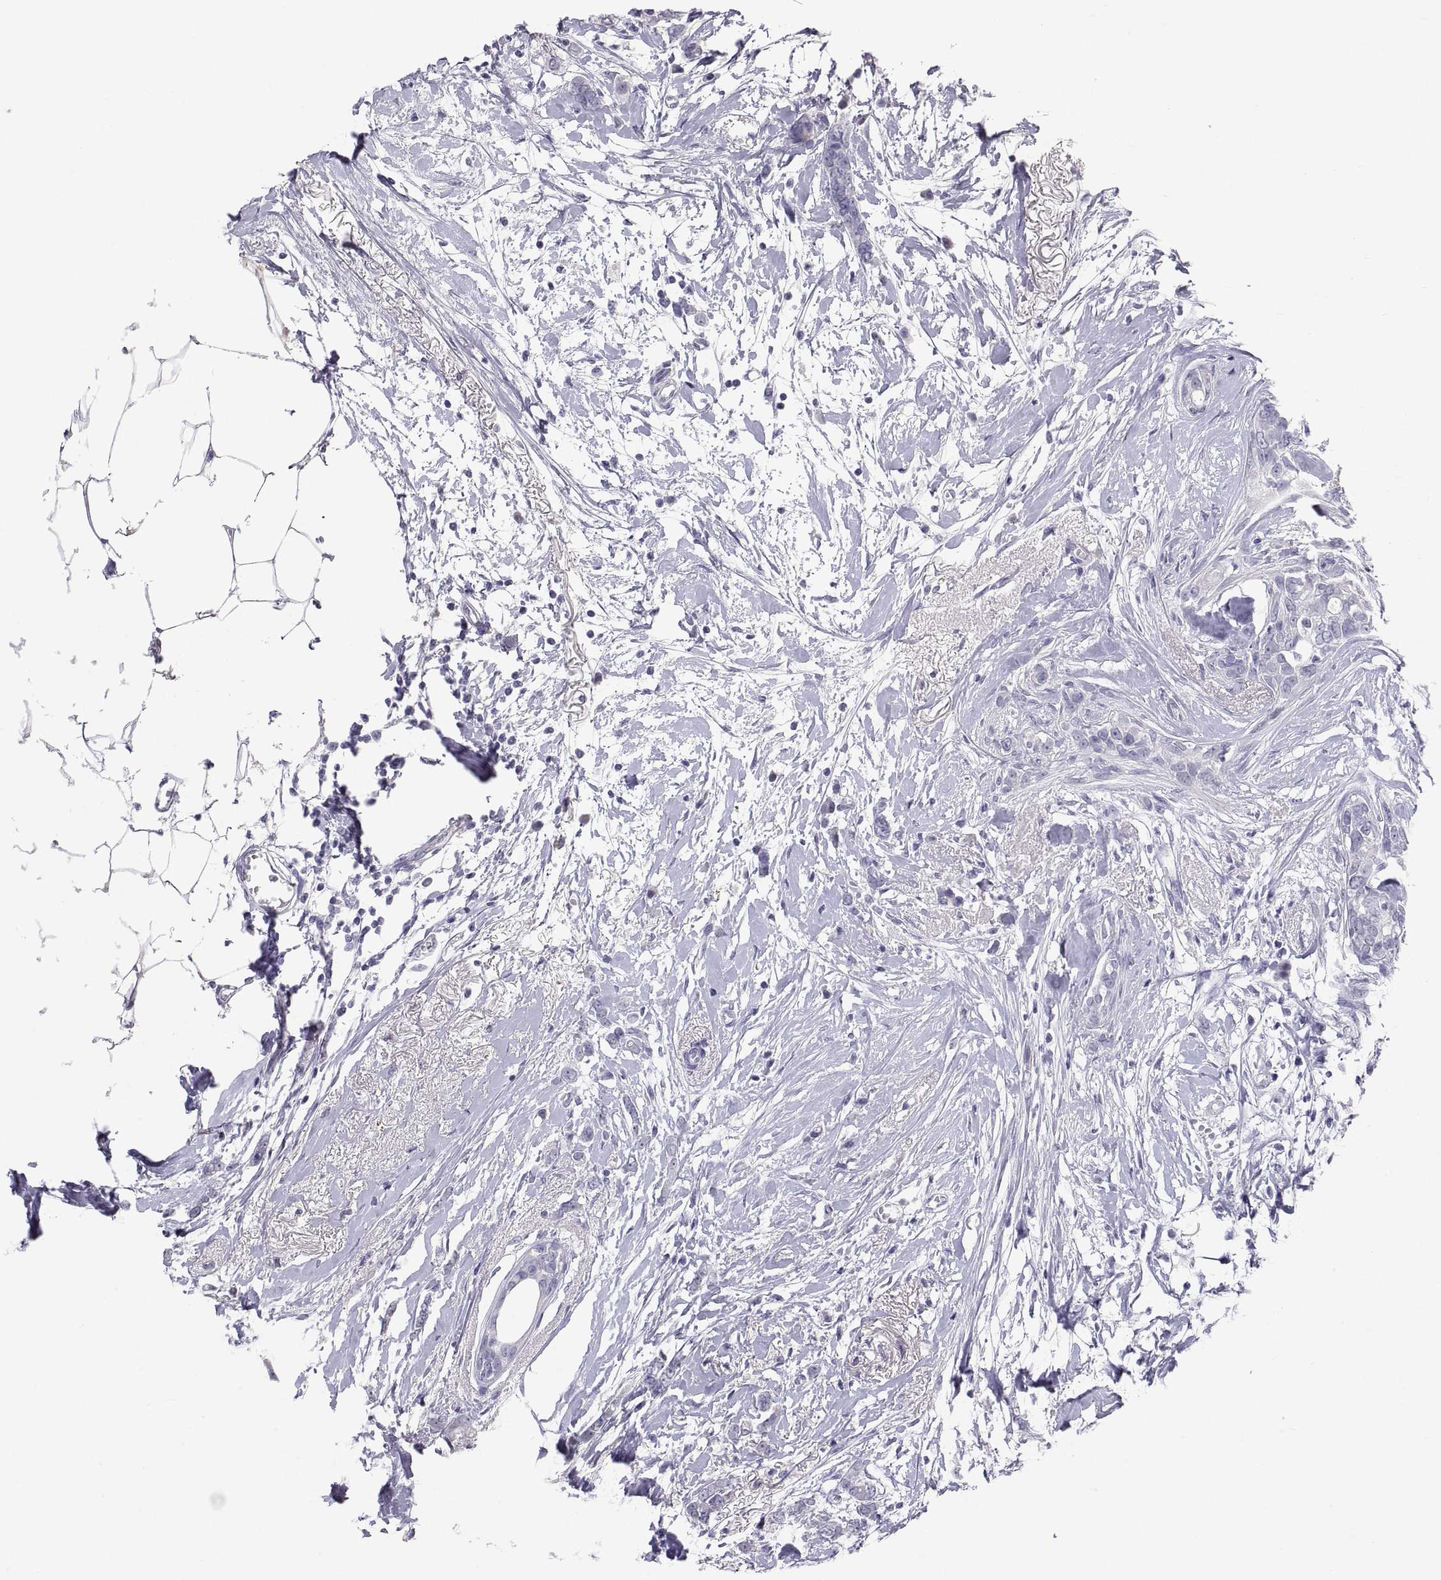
{"staining": {"intensity": "negative", "quantity": "none", "location": "none"}, "tissue": "breast cancer", "cell_type": "Tumor cells", "image_type": "cancer", "snomed": [{"axis": "morphology", "description": "Duct carcinoma"}, {"axis": "topography", "description": "Breast"}], "caption": "Photomicrograph shows no protein positivity in tumor cells of breast cancer tissue.", "gene": "FAM170A", "patient": {"sex": "female", "age": 40}}